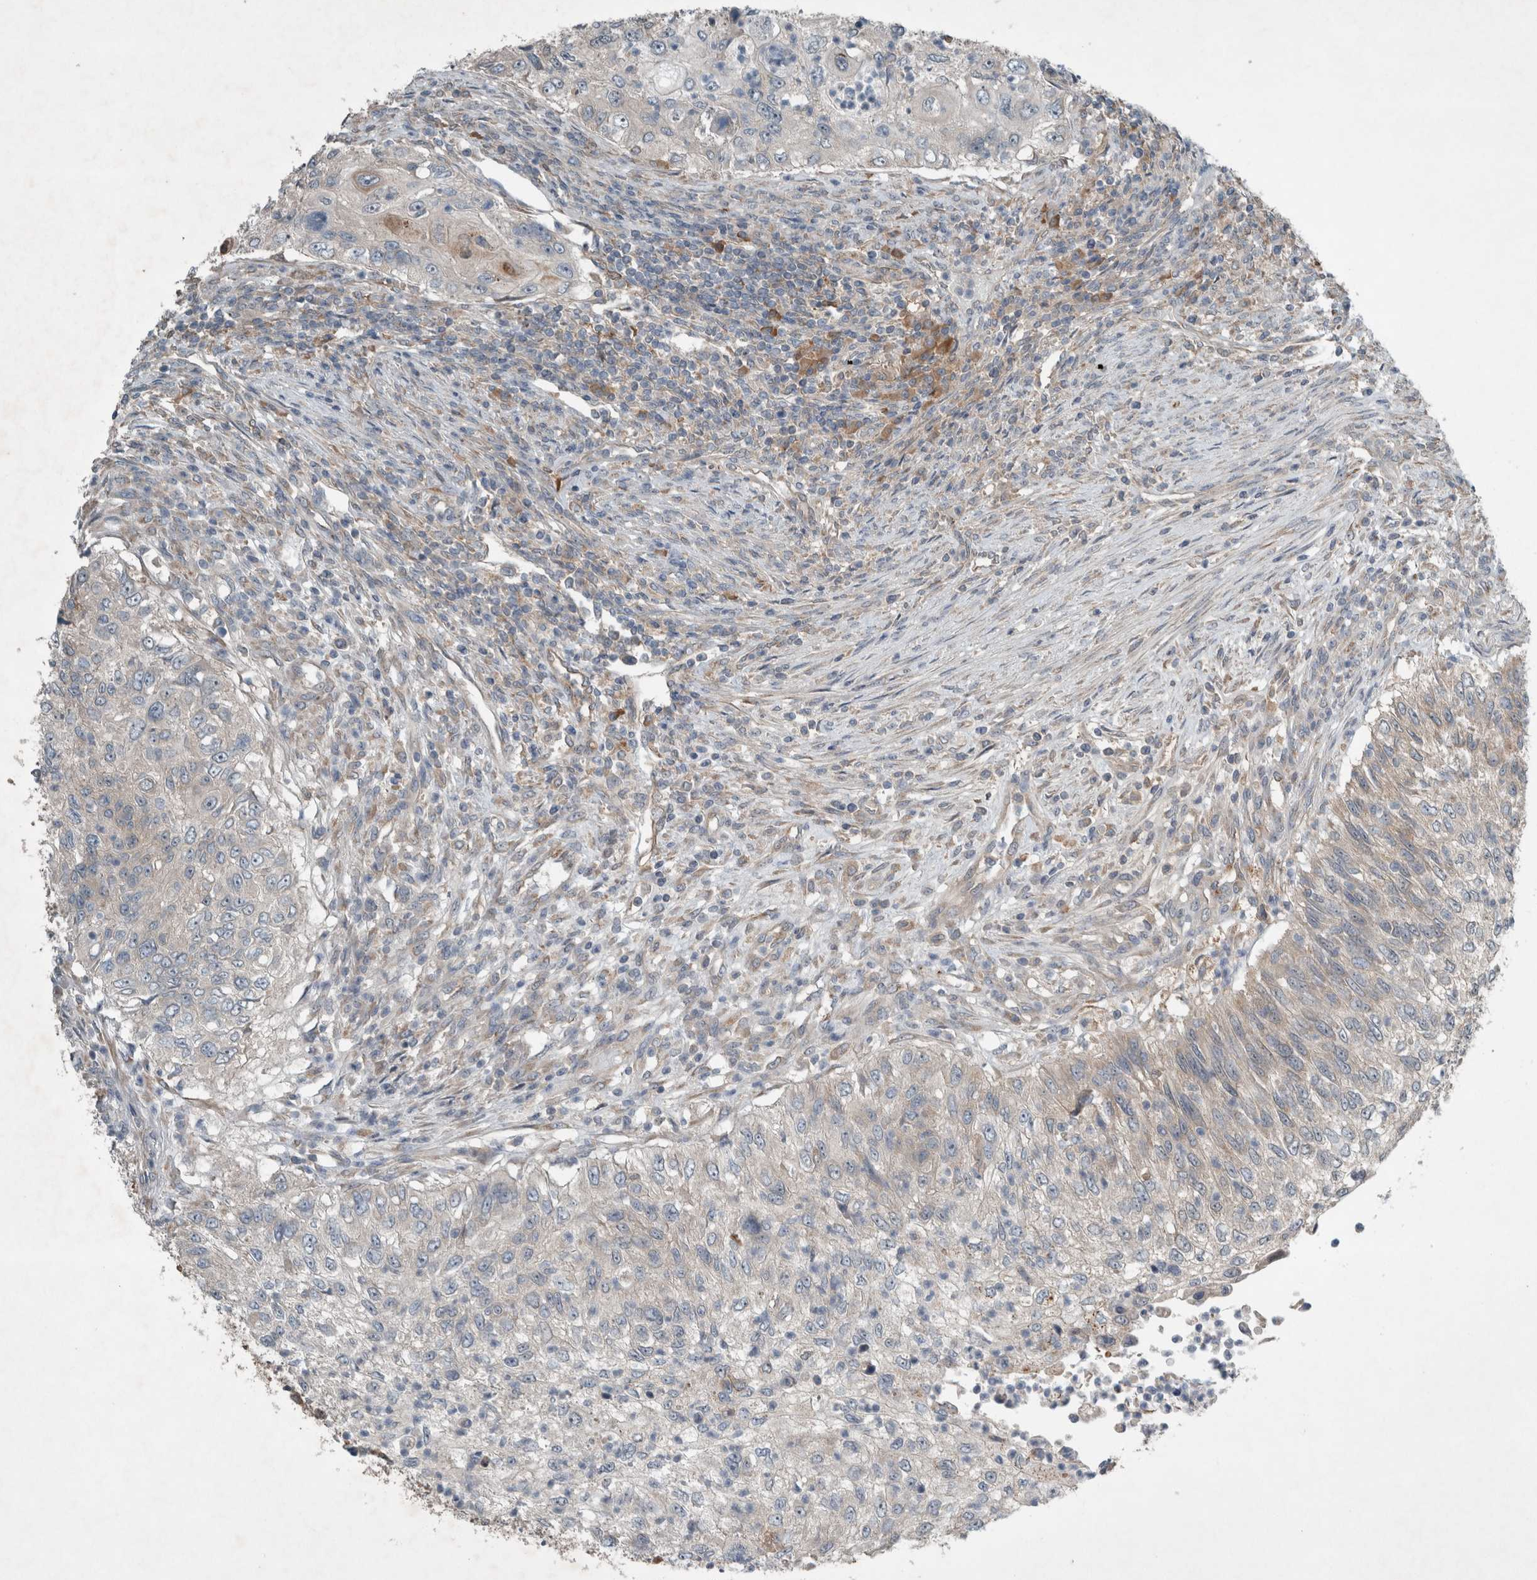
{"staining": {"intensity": "negative", "quantity": "none", "location": "none"}, "tissue": "urothelial cancer", "cell_type": "Tumor cells", "image_type": "cancer", "snomed": [{"axis": "morphology", "description": "Urothelial carcinoma, High grade"}, {"axis": "topography", "description": "Urinary bladder"}], "caption": "Tumor cells are negative for brown protein staining in urothelial cancer.", "gene": "RALGDS", "patient": {"sex": "female", "age": 60}}